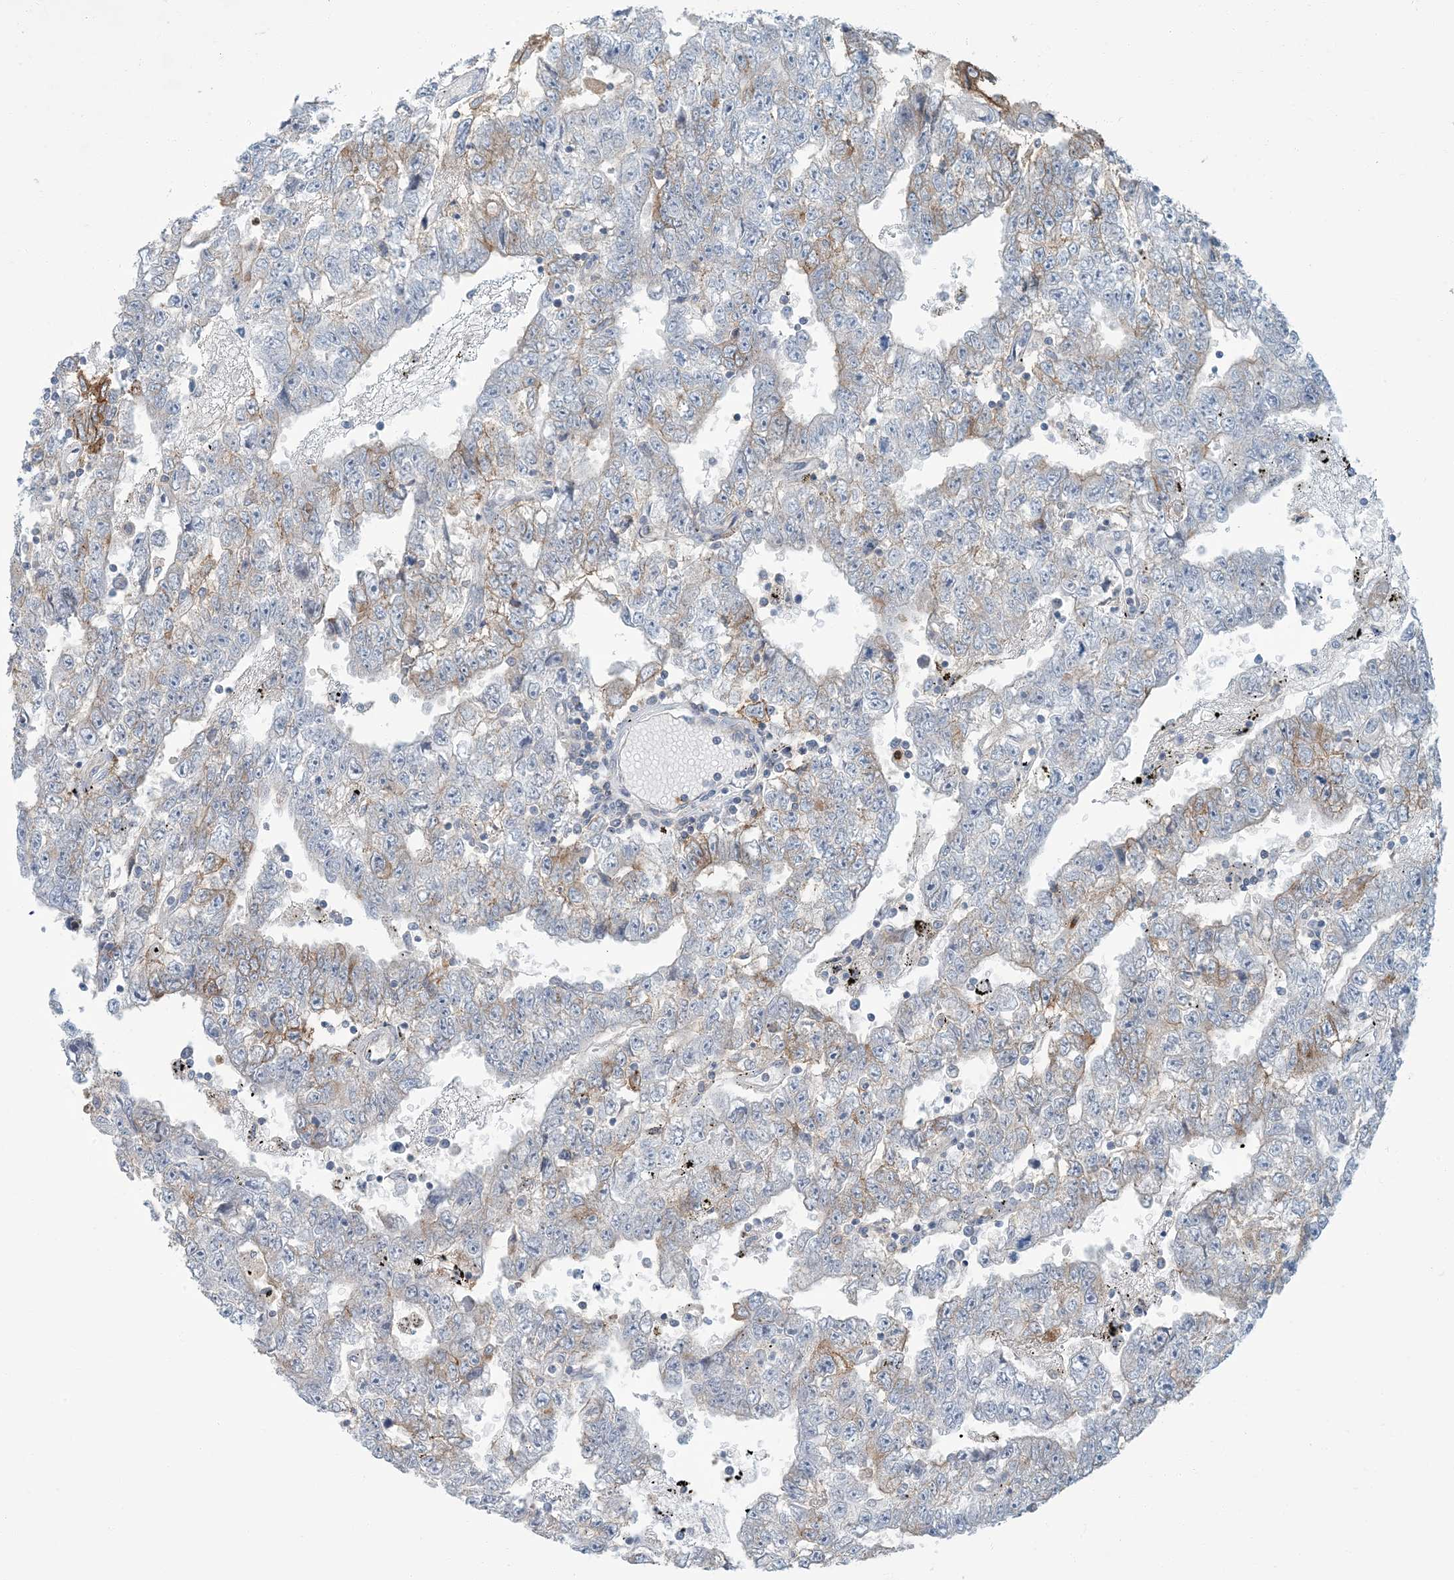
{"staining": {"intensity": "moderate", "quantity": "<25%", "location": "cytoplasmic/membranous"}, "tissue": "testis cancer", "cell_type": "Tumor cells", "image_type": "cancer", "snomed": [{"axis": "morphology", "description": "Carcinoma, Embryonal, NOS"}, {"axis": "topography", "description": "Testis"}], "caption": "A photomicrograph of testis embryonal carcinoma stained for a protein demonstrates moderate cytoplasmic/membranous brown staining in tumor cells.", "gene": "EPHA4", "patient": {"sex": "male", "age": 25}}